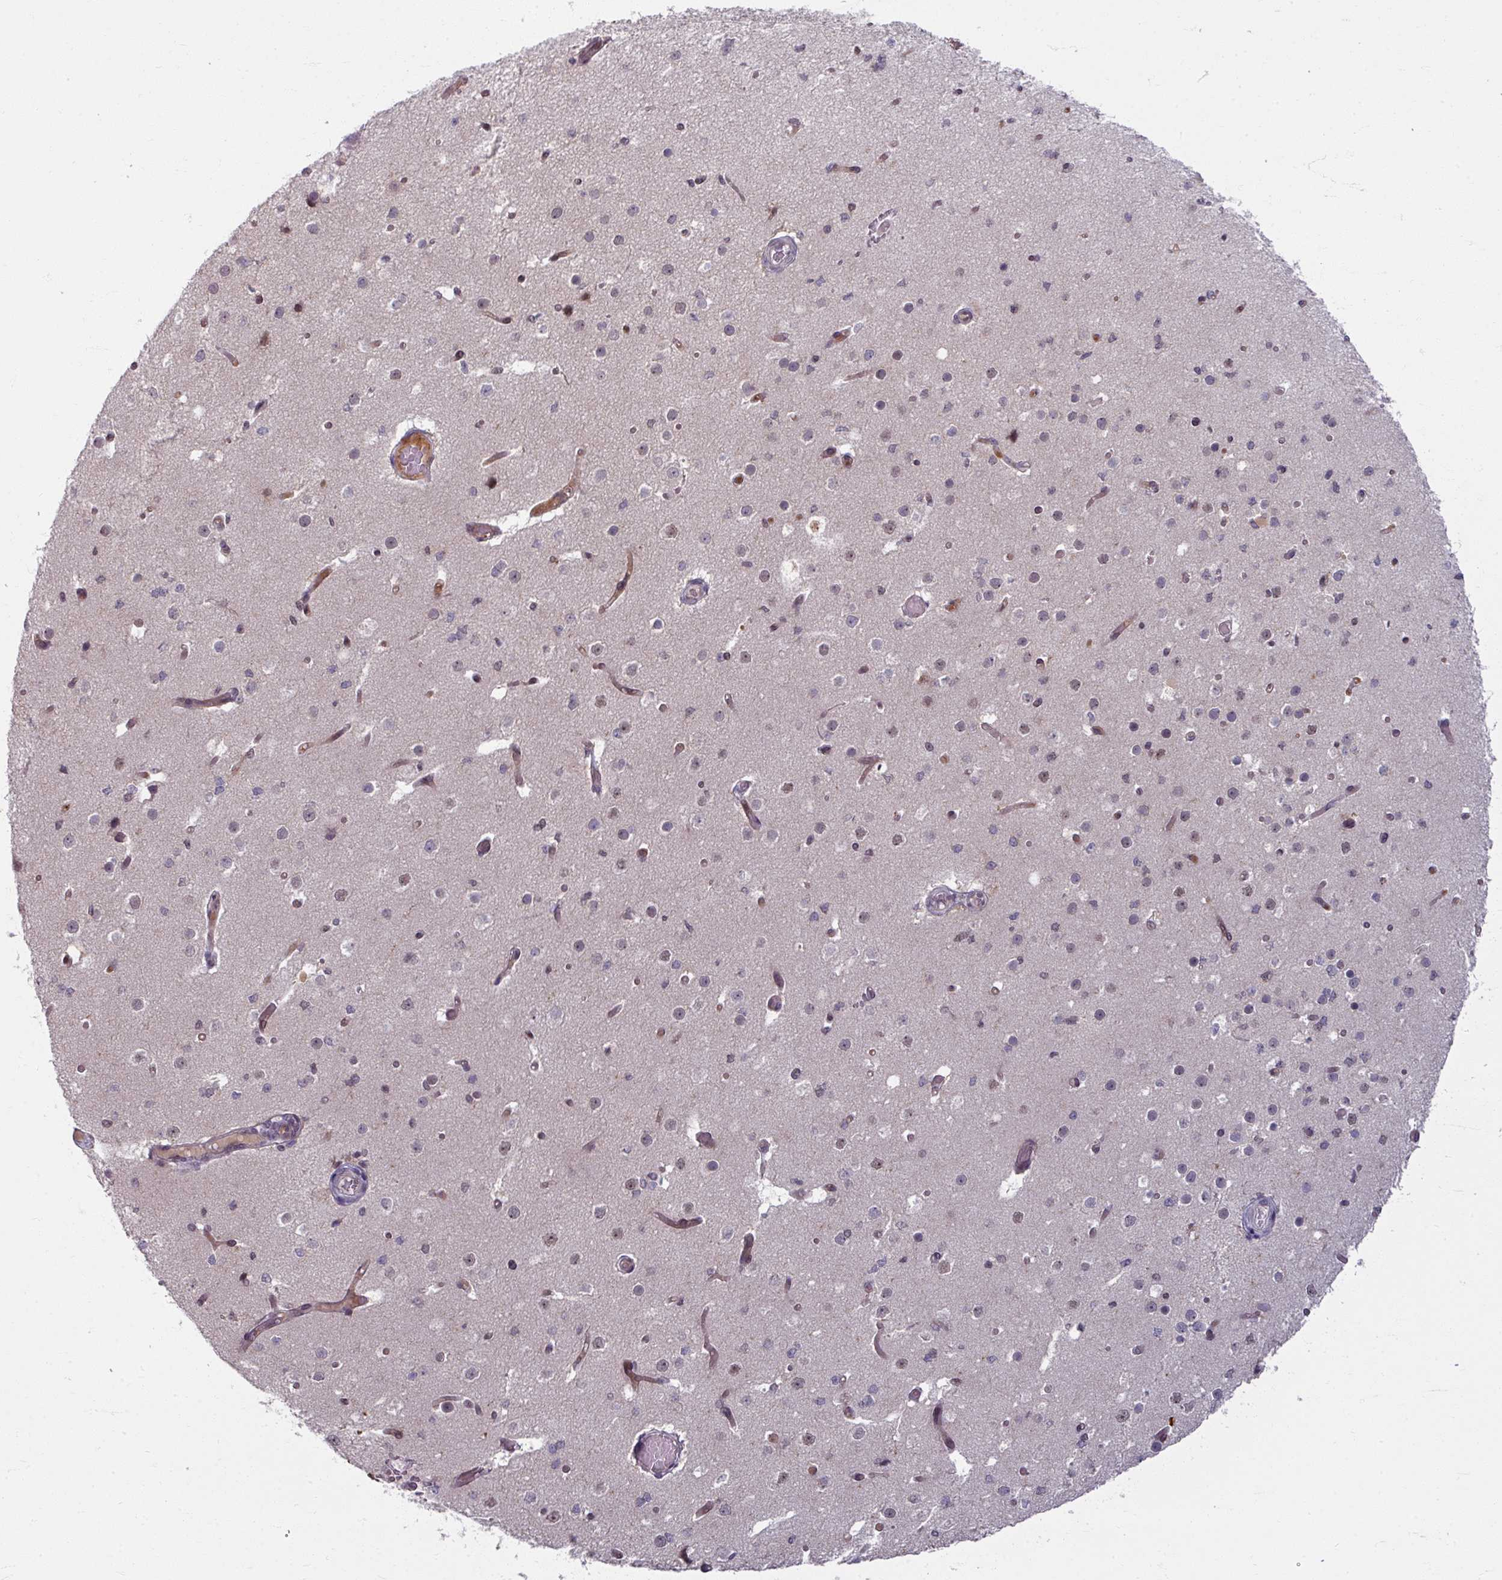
{"staining": {"intensity": "weak", "quantity": "25%-75%", "location": "cytoplasmic/membranous"}, "tissue": "cerebral cortex", "cell_type": "Endothelial cells", "image_type": "normal", "snomed": [{"axis": "morphology", "description": "Normal tissue, NOS"}, {"axis": "morphology", "description": "Inflammation, NOS"}, {"axis": "topography", "description": "Cerebral cortex"}], "caption": "A micrograph of human cerebral cortex stained for a protein shows weak cytoplasmic/membranous brown staining in endothelial cells. Nuclei are stained in blue.", "gene": "KLC3", "patient": {"sex": "male", "age": 6}}